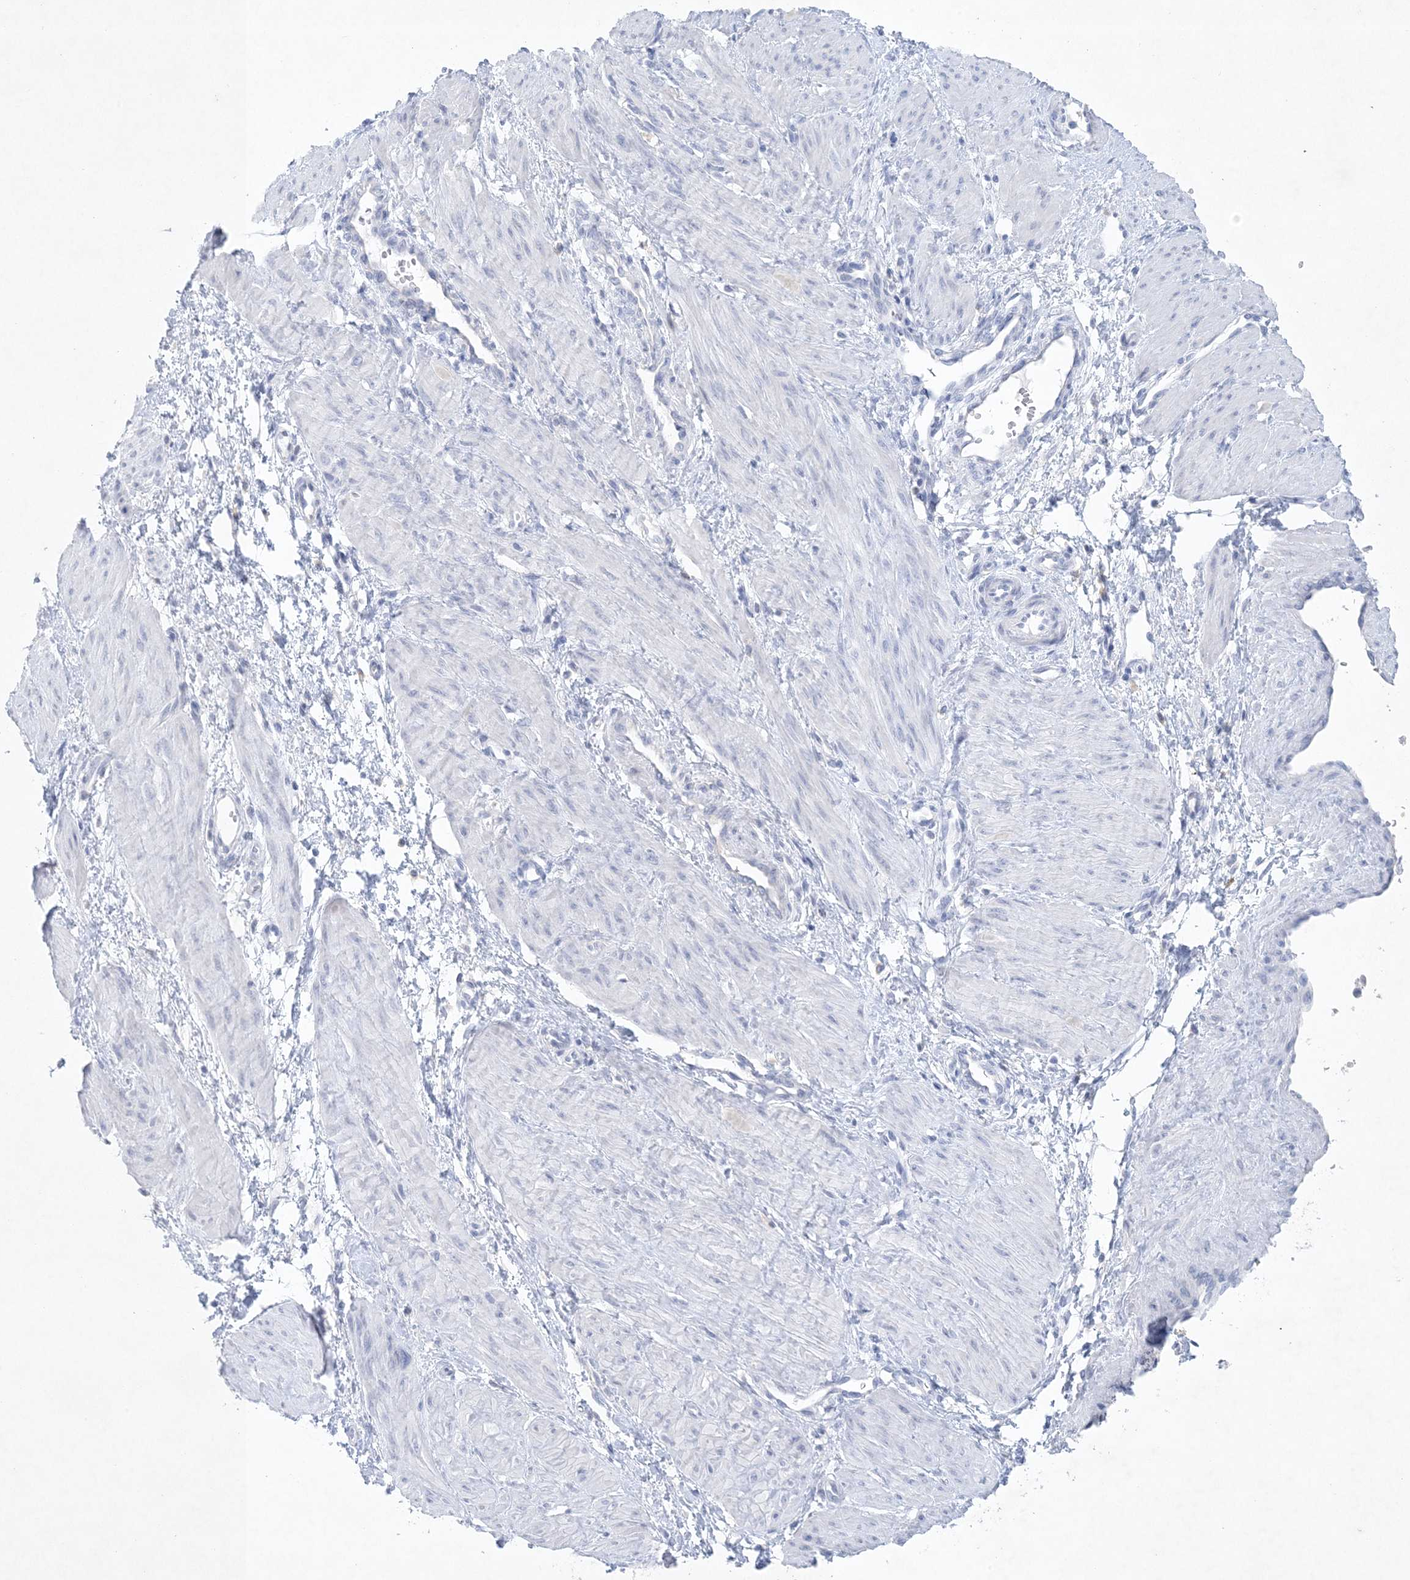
{"staining": {"intensity": "negative", "quantity": "none", "location": "none"}, "tissue": "smooth muscle", "cell_type": "Smooth muscle cells", "image_type": "normal", "snomed": [{"axis": "morphology", "description": "Normal tissue, NOS"}, {"axis": "topography", "description": "Endometrium"}], "caption": "Smooth muscle was stained to show a protein in brown. There is no significant staining in smooth muscle cells. (Immunohistochemistry, brightfield microscopy, high magnification).", "gene": "GABRG1", "patient": {"sex": "female", "age": 33}}